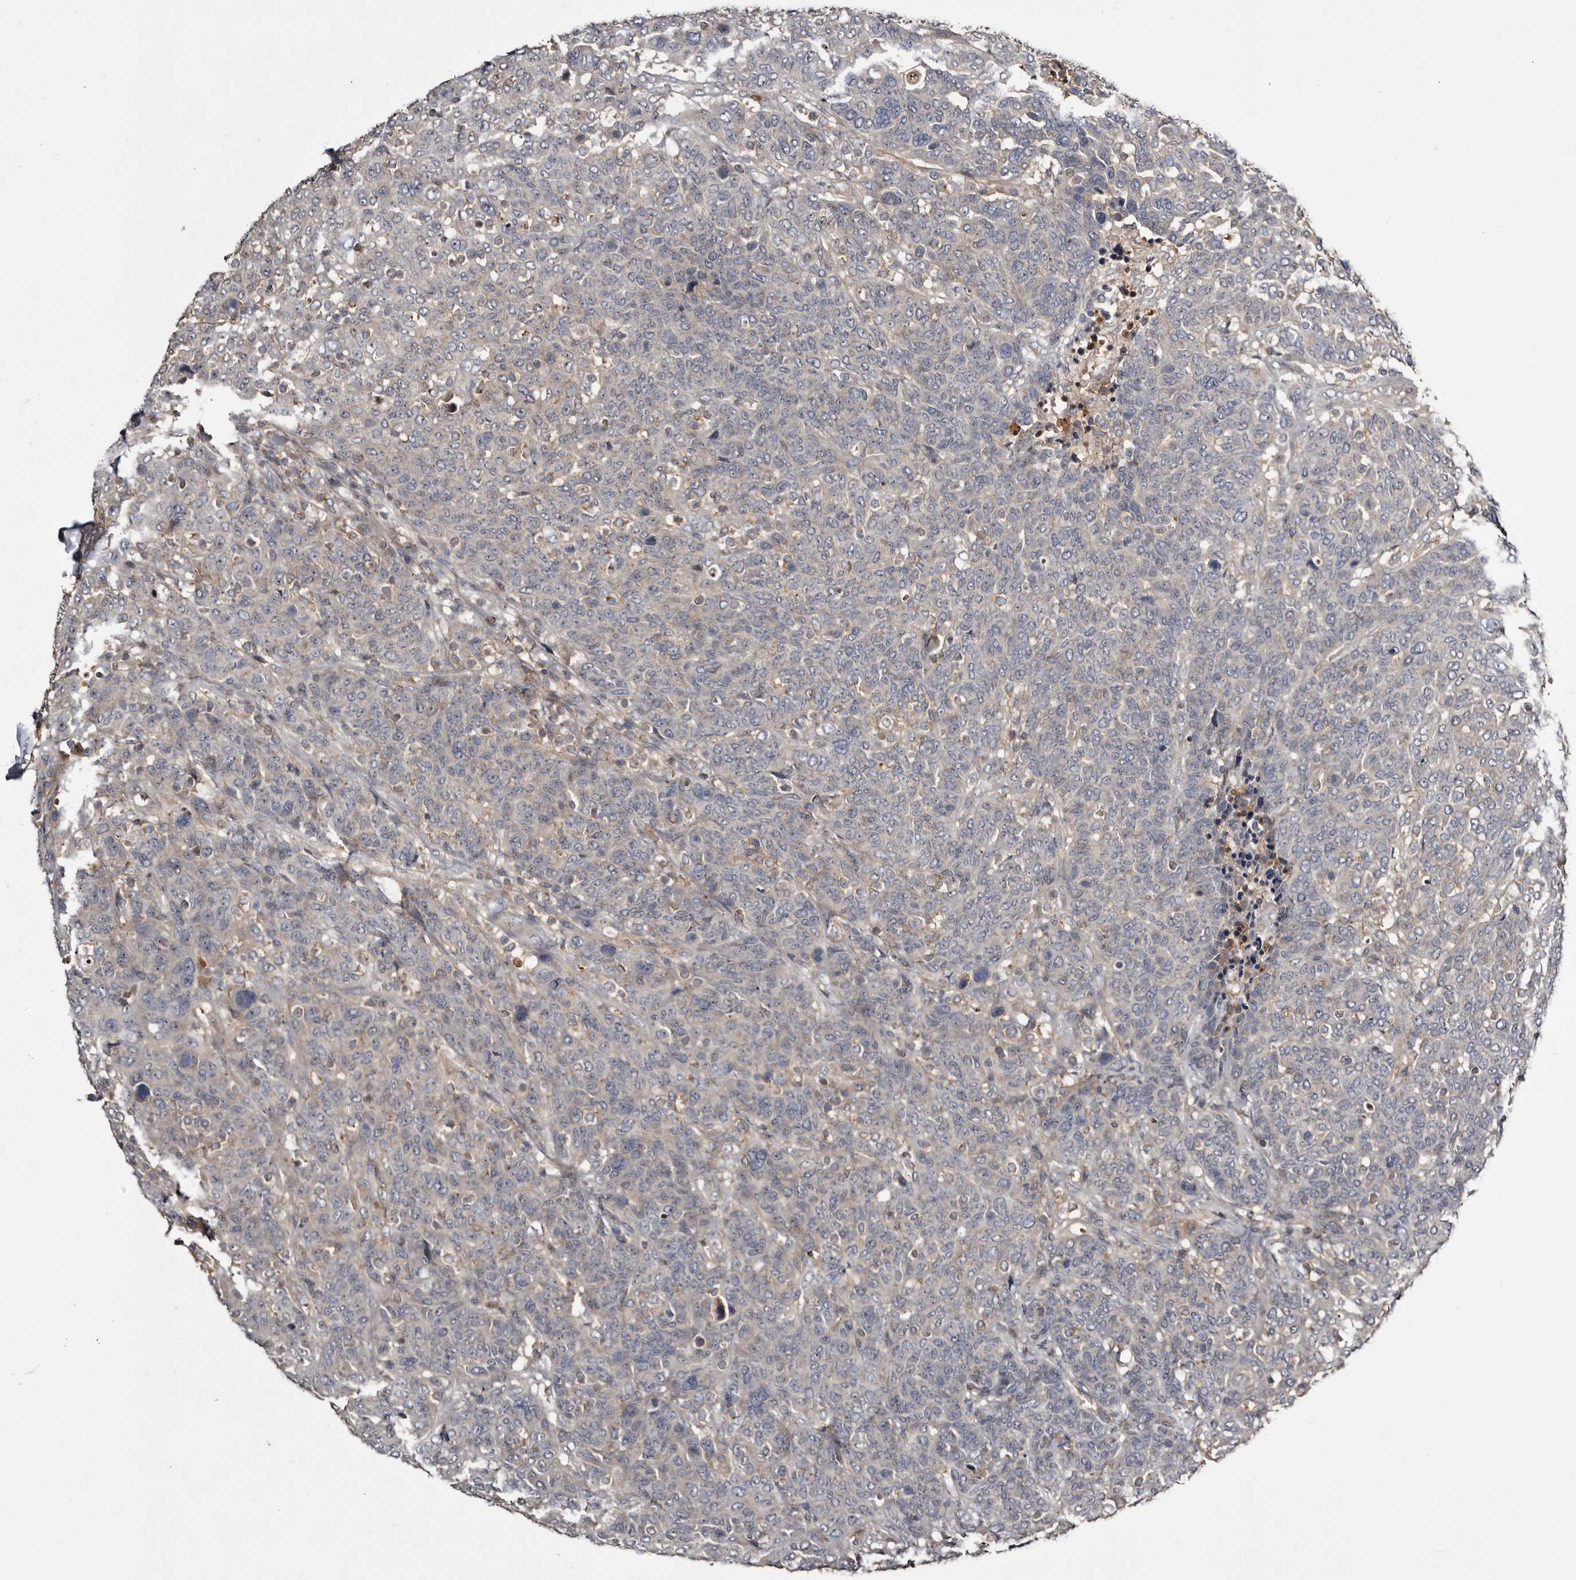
{"staining": {"intensity": "negative", "quantity": "none", "location": "none"}, "tissue": "breast cancer", "cell_type": "Tumor cells", "image_type": "cancer", "snomed": [{"axis": "morphology", "description": "Duct carcinoma"}, {"axis": "topography", "description": "Breast"}], "caption": "Immunohistochemistry (IHC) image of human breast cancer stained for a protein (brown), which displays no staining in tumor cells.", "gene": "TTC39A", "patient": {"sex": "female", "age": 37}}